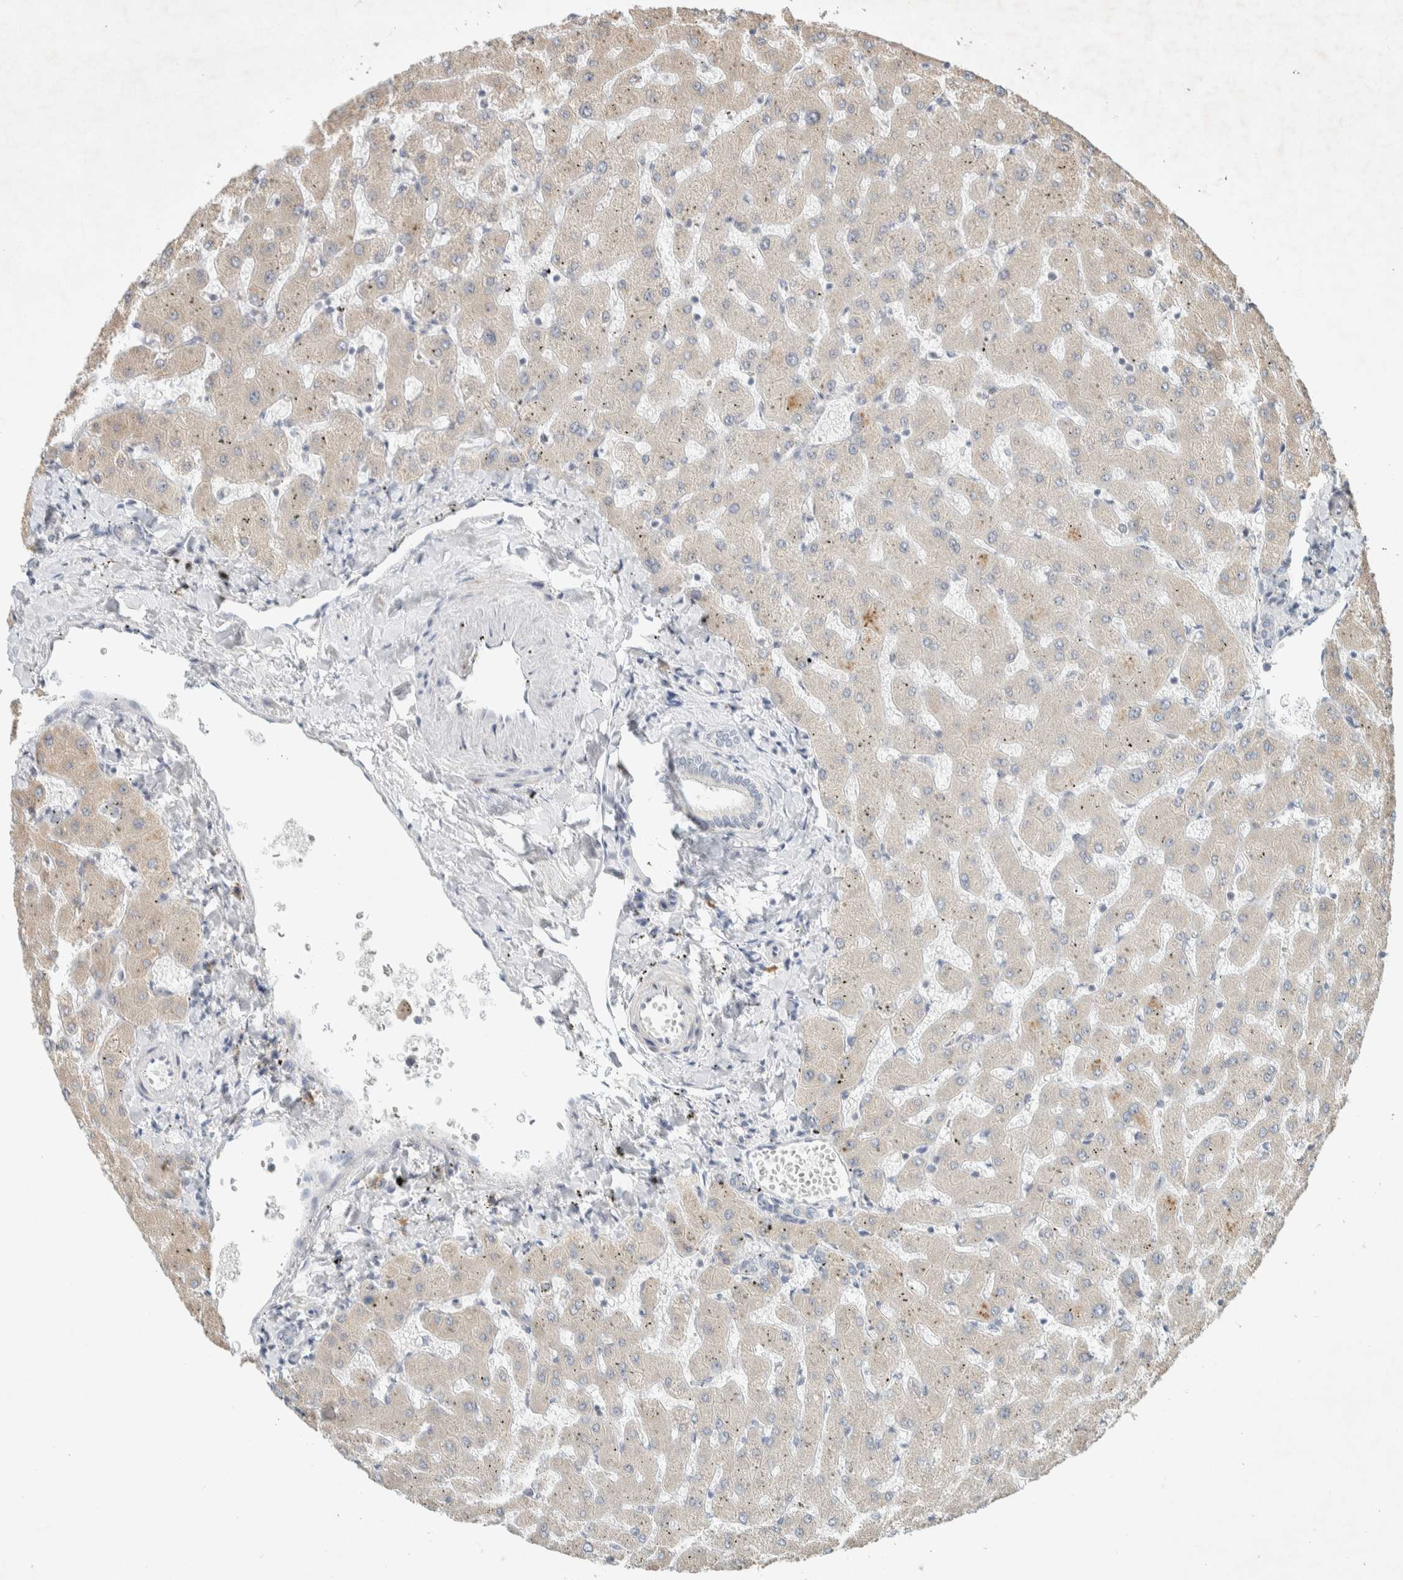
{"staining": {"intensity": "negative", "quantity": "none", "location": "none"}, "tissue": "liver", "cell_type": "Cholangiocytes", "image_type": "normal", "snomed": [{"axis": "morphology", "description": "Normal tissue, NOS"}, {"axis": "topography", "description": "Liver"}], "caption": "High power microscopy micrograph of an immunohistochemistry (IHC) micrograph of normal liver, revealing no significant staining in cholangiocytes.", "gene": "KLHL40", "patient": {"sex": "female", "age": 63}}